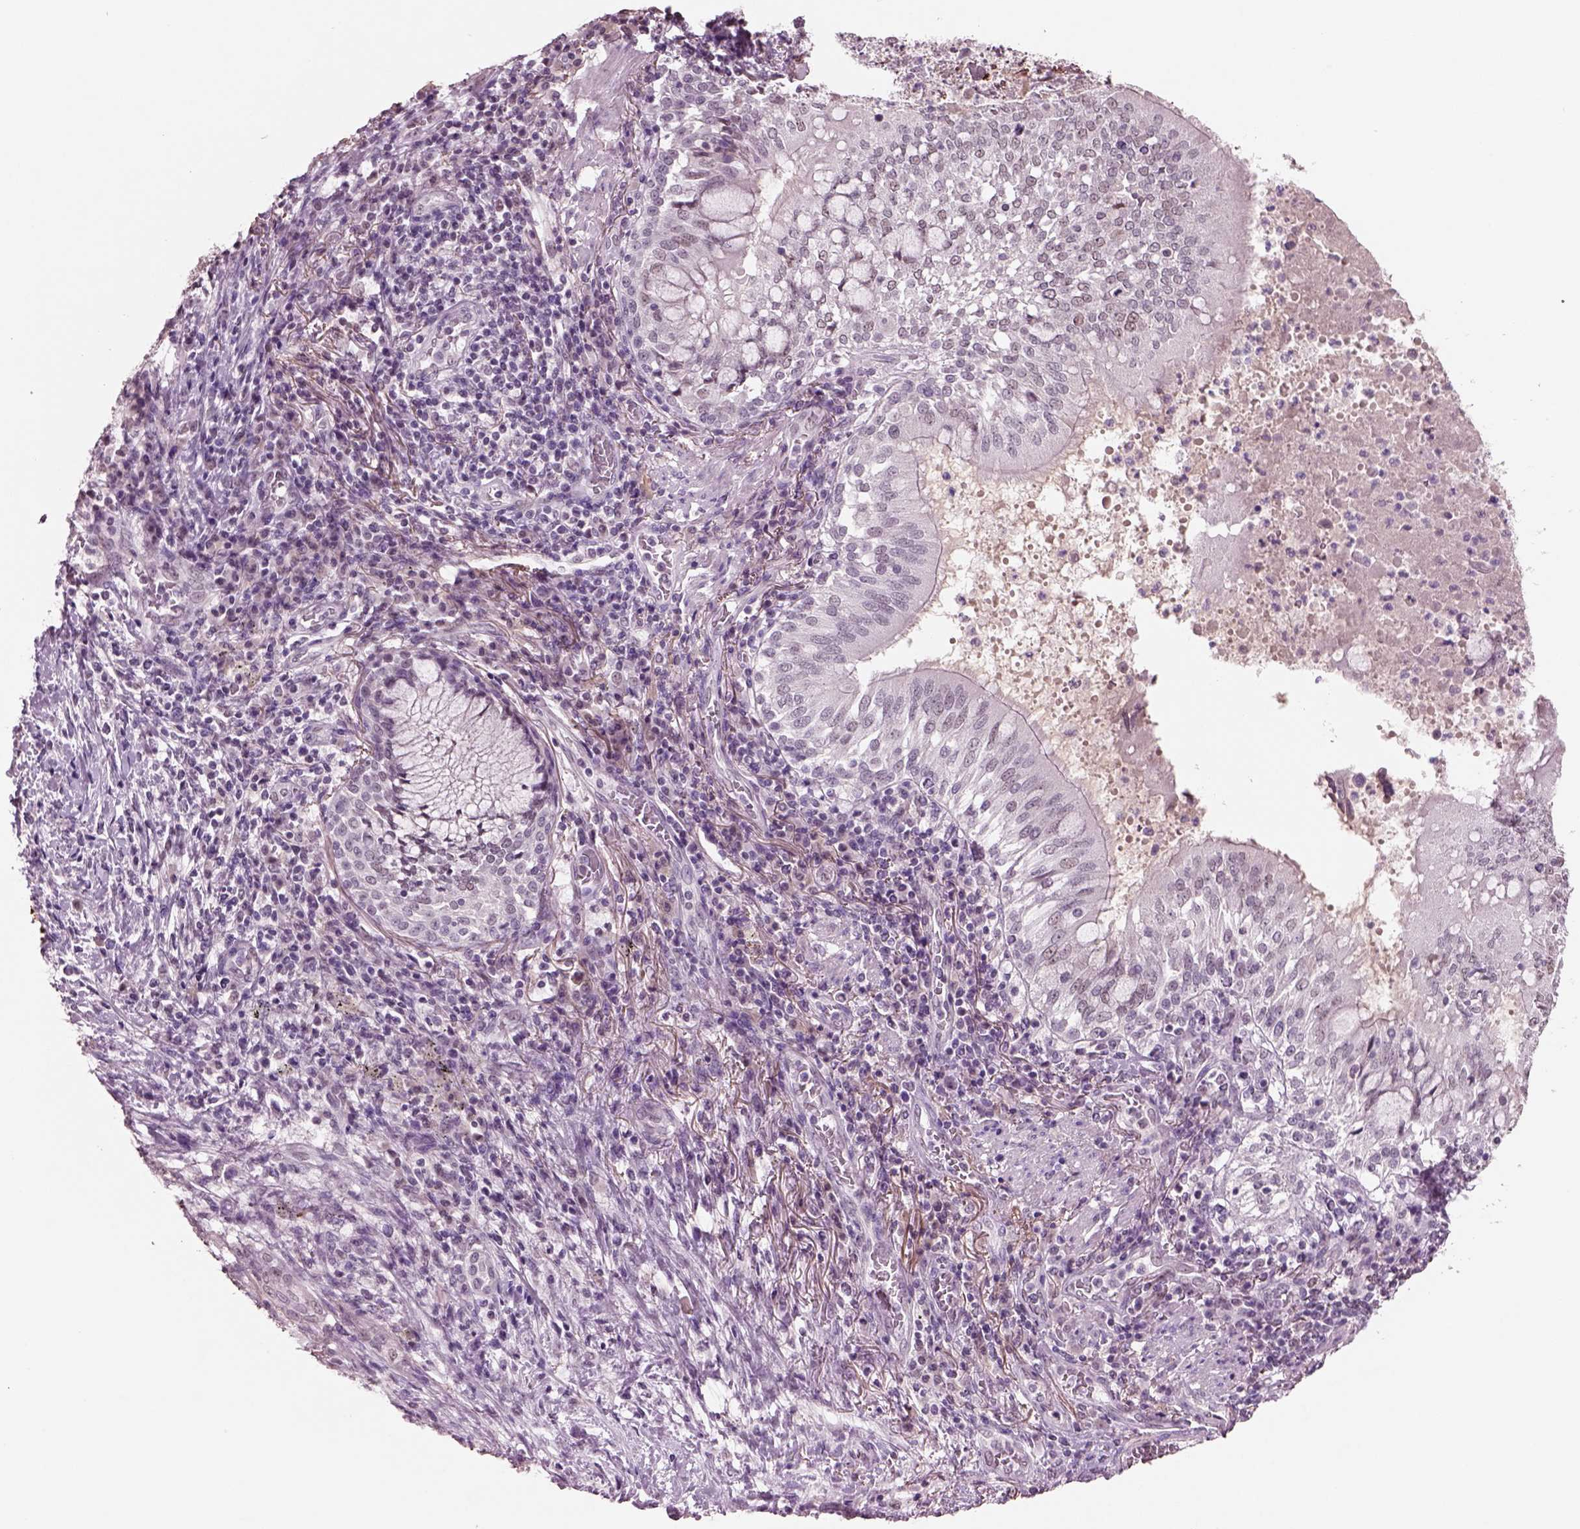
{"staining": {"intensity": "negative", "quantity": "none", "location": "none"}, "tissue": "lung cancer", "cell_type": "Tumor cells", "image_type": "cancer", "snomed": [{"axis": "morphology", "description": "Normal tissue, NOS"}, {"axis": "morphology", "description": "Squamous cell carcinoma, NOS"}, {"axis": "topography", "description": "Bronchus"}, {"axis": "topography", "description": "Lung"}], "caption": "DAB (3,3'-diaminobenzidine) immunohistochemical staining of squamous cell carcinoma (lung) shows no significant positivity in tumor cells.", "gene": "SEPHS1", "patient": {"sex": "male", "age": 64}}